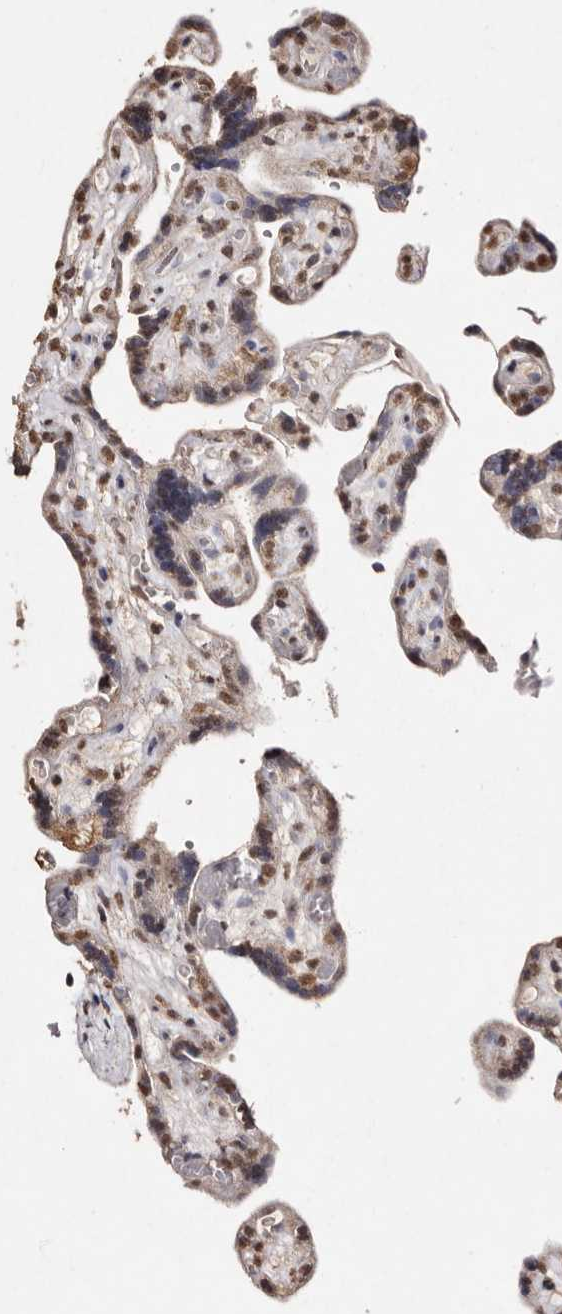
{"staining": {"intensity": "weak", "quantity": "25%-75%", "location": "nuclear"}, "tissue": "placenta", "cell_type": "Decidual cells", "image_type": "normal", "snomed": [{"axis": "morphology", "description": "Normal tissue, NOS"}, {"axis": "topography", "description": "Placenta"}], "caption": "An image showing weak nuclear expression in approximately 25%-75% of decidual cells in normal placenta, as visualized by brown immunohistochemical staining.", "gene": "ERBB4", "patient": {"sex": "female", "age": 30}}